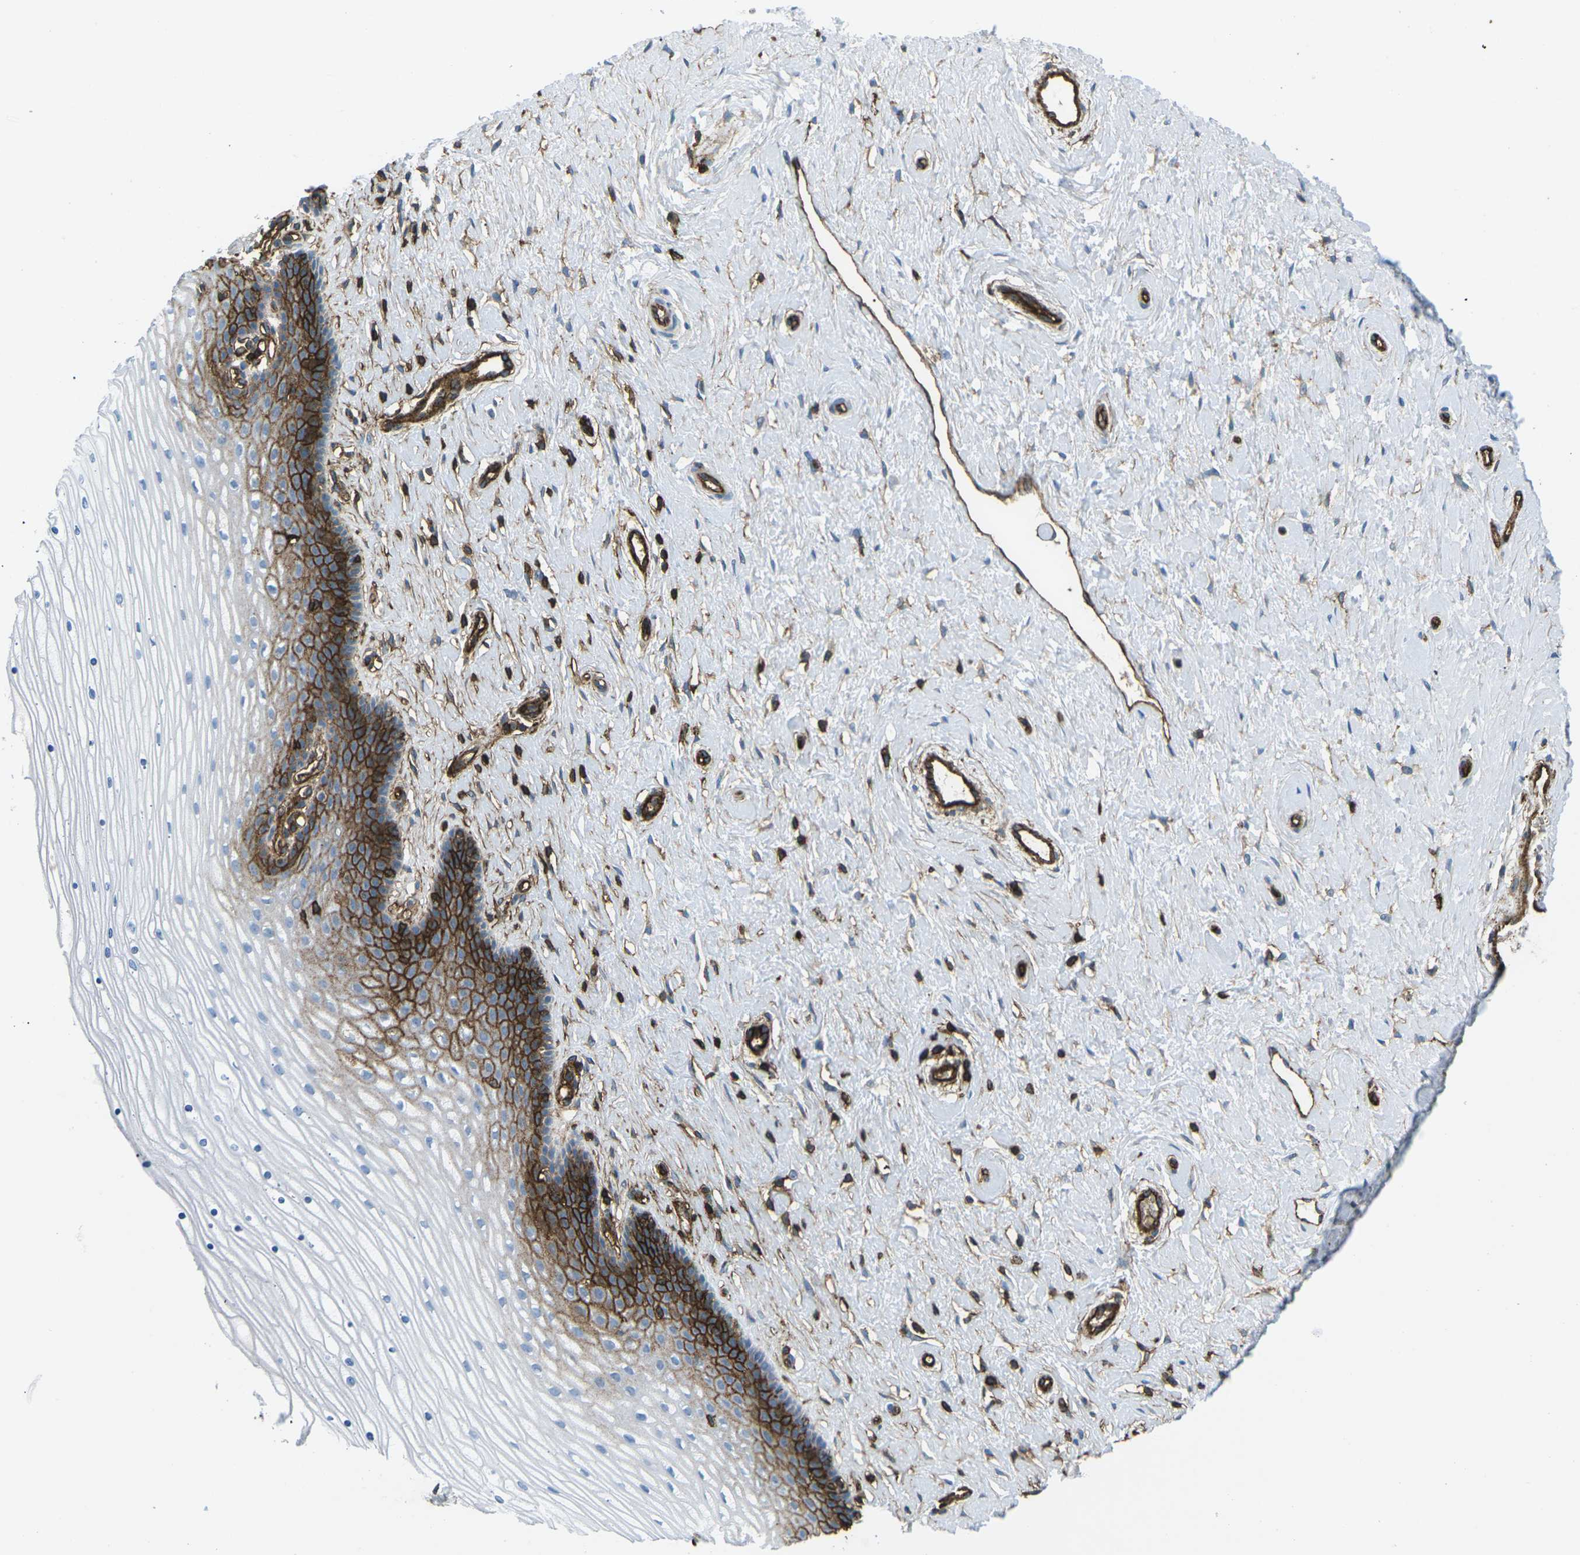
{"staining": {"intensity": "moderate", "quantity": ">75%", "location": "cytoplasmic/membranous"}, "tissue": "cervix", "cell_type": "Glandular cells", "image_type": "normal", "snomed": [{"axis": "morphology", "description": "Normal tissue, NOS"}, {"axis": "topography", "description": "Cervix"}], "caption": "Cervix stained with a brown dye exhibits moderate cytoplasmic/membranous positive positivity in approximately >75% of glandular cells.", "gene": "HLA", "patient": {"sex": "female", "age": 39}}